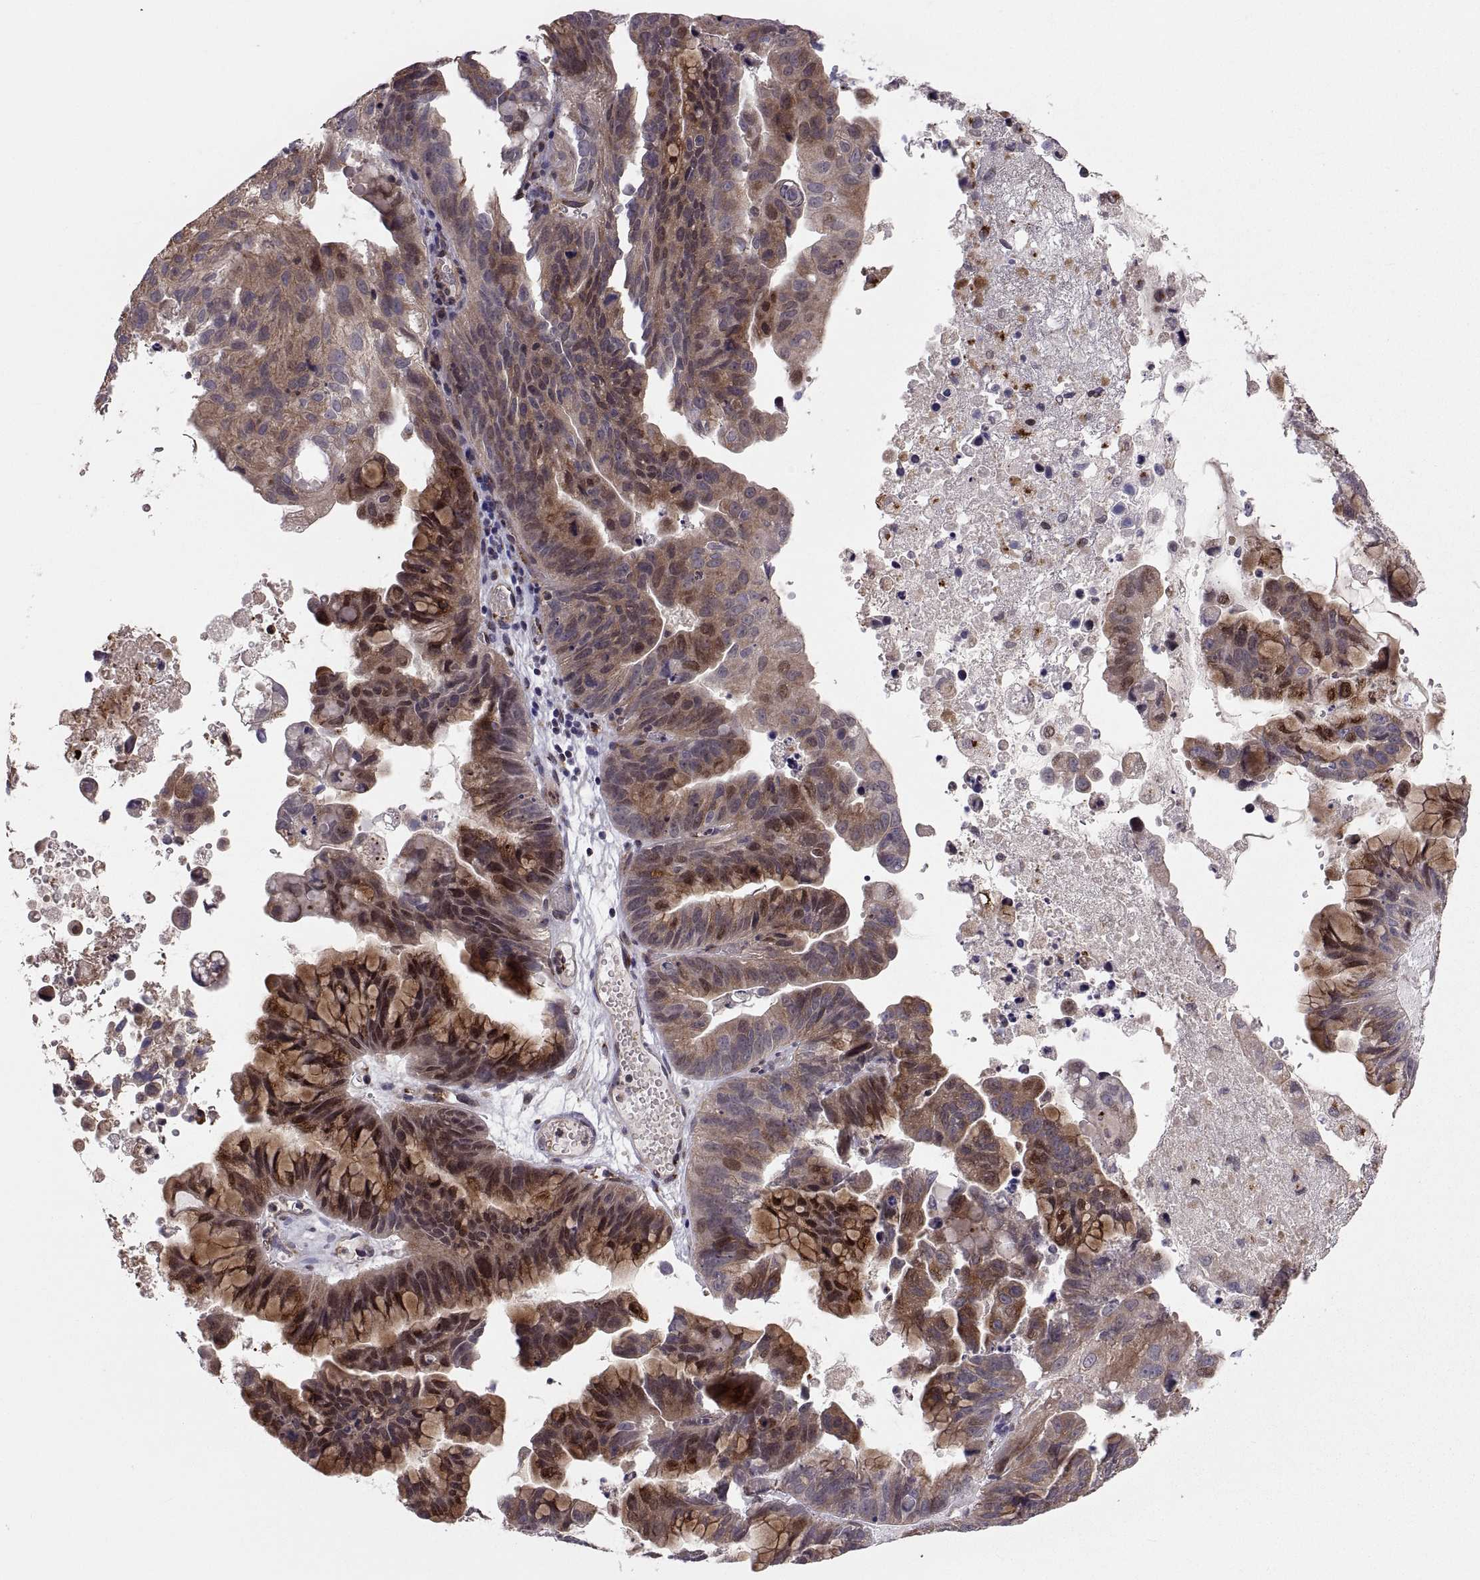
{"staining": {"intensity": "strong", "quantity": "25%-75%", "location": "cytoplasmic/membranous"}, "tissue": "ovarian cancer", "cell_type": "Tumor cells", "image_type": "cancer", "snomed": [{"axis": "morphology", "description": "Cystadenocarcinoma, mucinous, NOS"}, {"axis": "topography", "description": "Ovary"}], "caption": "This photomicrograph demonstrates ovarian cancer (mucinous cystadenocarcinoma) stained with immunohistochemistry to label a protein in brown. The cytoplasmic/membranous of tumor cells show strong positivity for the protein. Nuclei are counter-stained blue.", "gene": "TESC", "patient": {"sex": "female", "age": 76}}